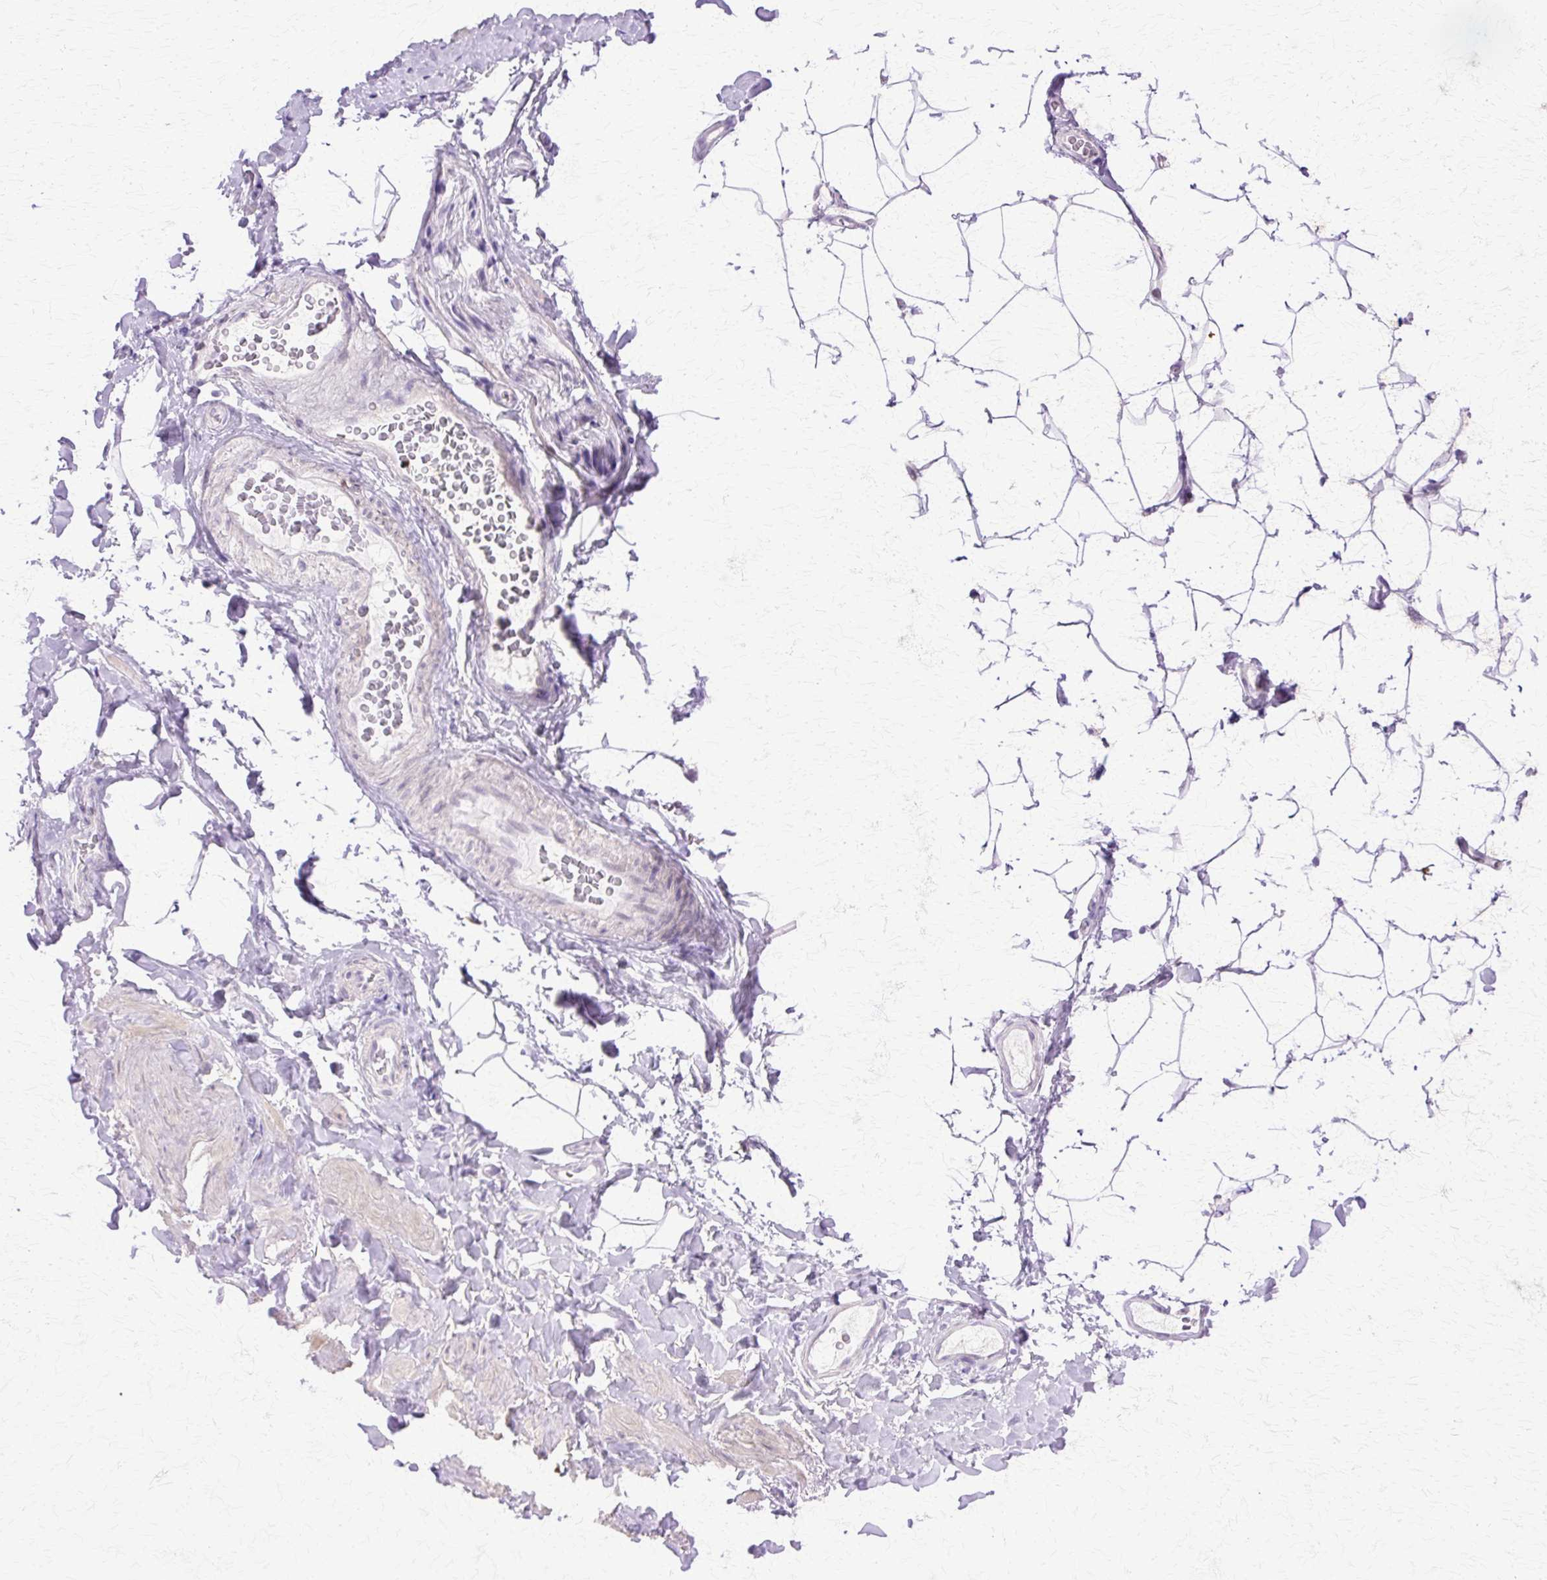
{"staining": {"intensity": "negative", "quantity": "none", "location": "none"}, "tissue": "adipose tissue", "cell_type": "Adipocytes", "image_type": "normal", "snomed": [{"axis": "morphology", "description": "Normal tissue, NOS"}, {"axis": "topography", "description": "Vascular tissue"}, {"axis": "topography", "description": "Peripheral nerve tissue"}], "caption": "Normal adipose tissue was stained to show a protein in brown. There is no significant staining in adipocytes. The staining was performed using DAB (3,3'-diaminobenzidine) to visualize the protein expression in brown, while the nuclei were stained in blue with hematoxylin (Magnification: 20x).", "gene": "HSPA1A", "patient": {"sex": "male", "age": 41}}